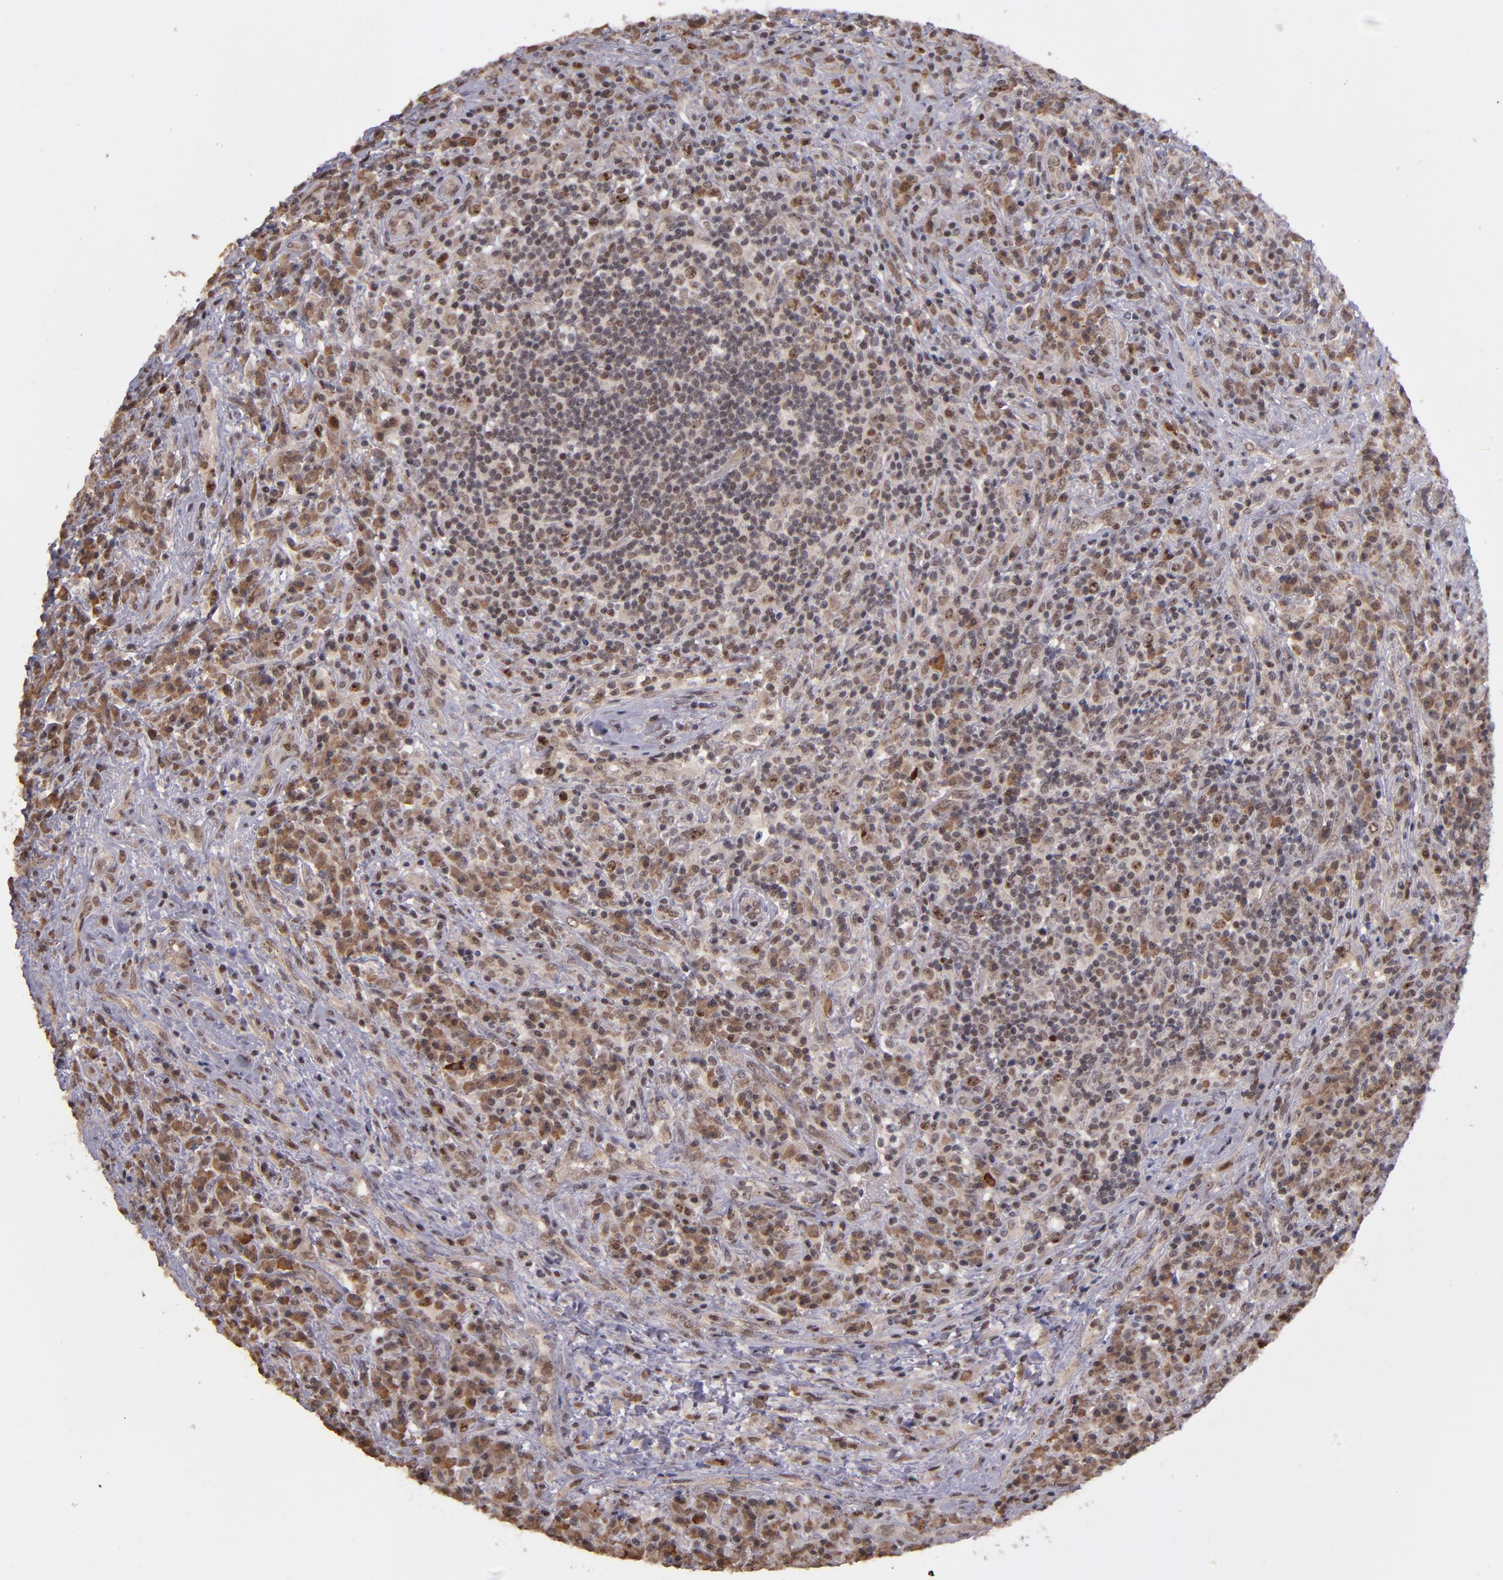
{"staining": {"intensity": "moderate", "quantity": "25%-75%", "location": "cytoplasmic/membranous,nuclear"}, "tissue": "lymphoma", "cell_type": "Tumor cells", "image_type": "cancer", "snomed": [{"axis": "morphology", "description": "Hodgkin's disease, NOS"}, {"axis": "topography", "description": "Lymph node"}], "caption": "DAB immunohistochemical staining of human Hodgkin's disease reveals moderate cytoplasmic/membranous and nuclear protein expression in approximately 25%-75% of tumor cells.", "gene": "ABHD12B", "patient": {"sex": "female", "age": 25}}